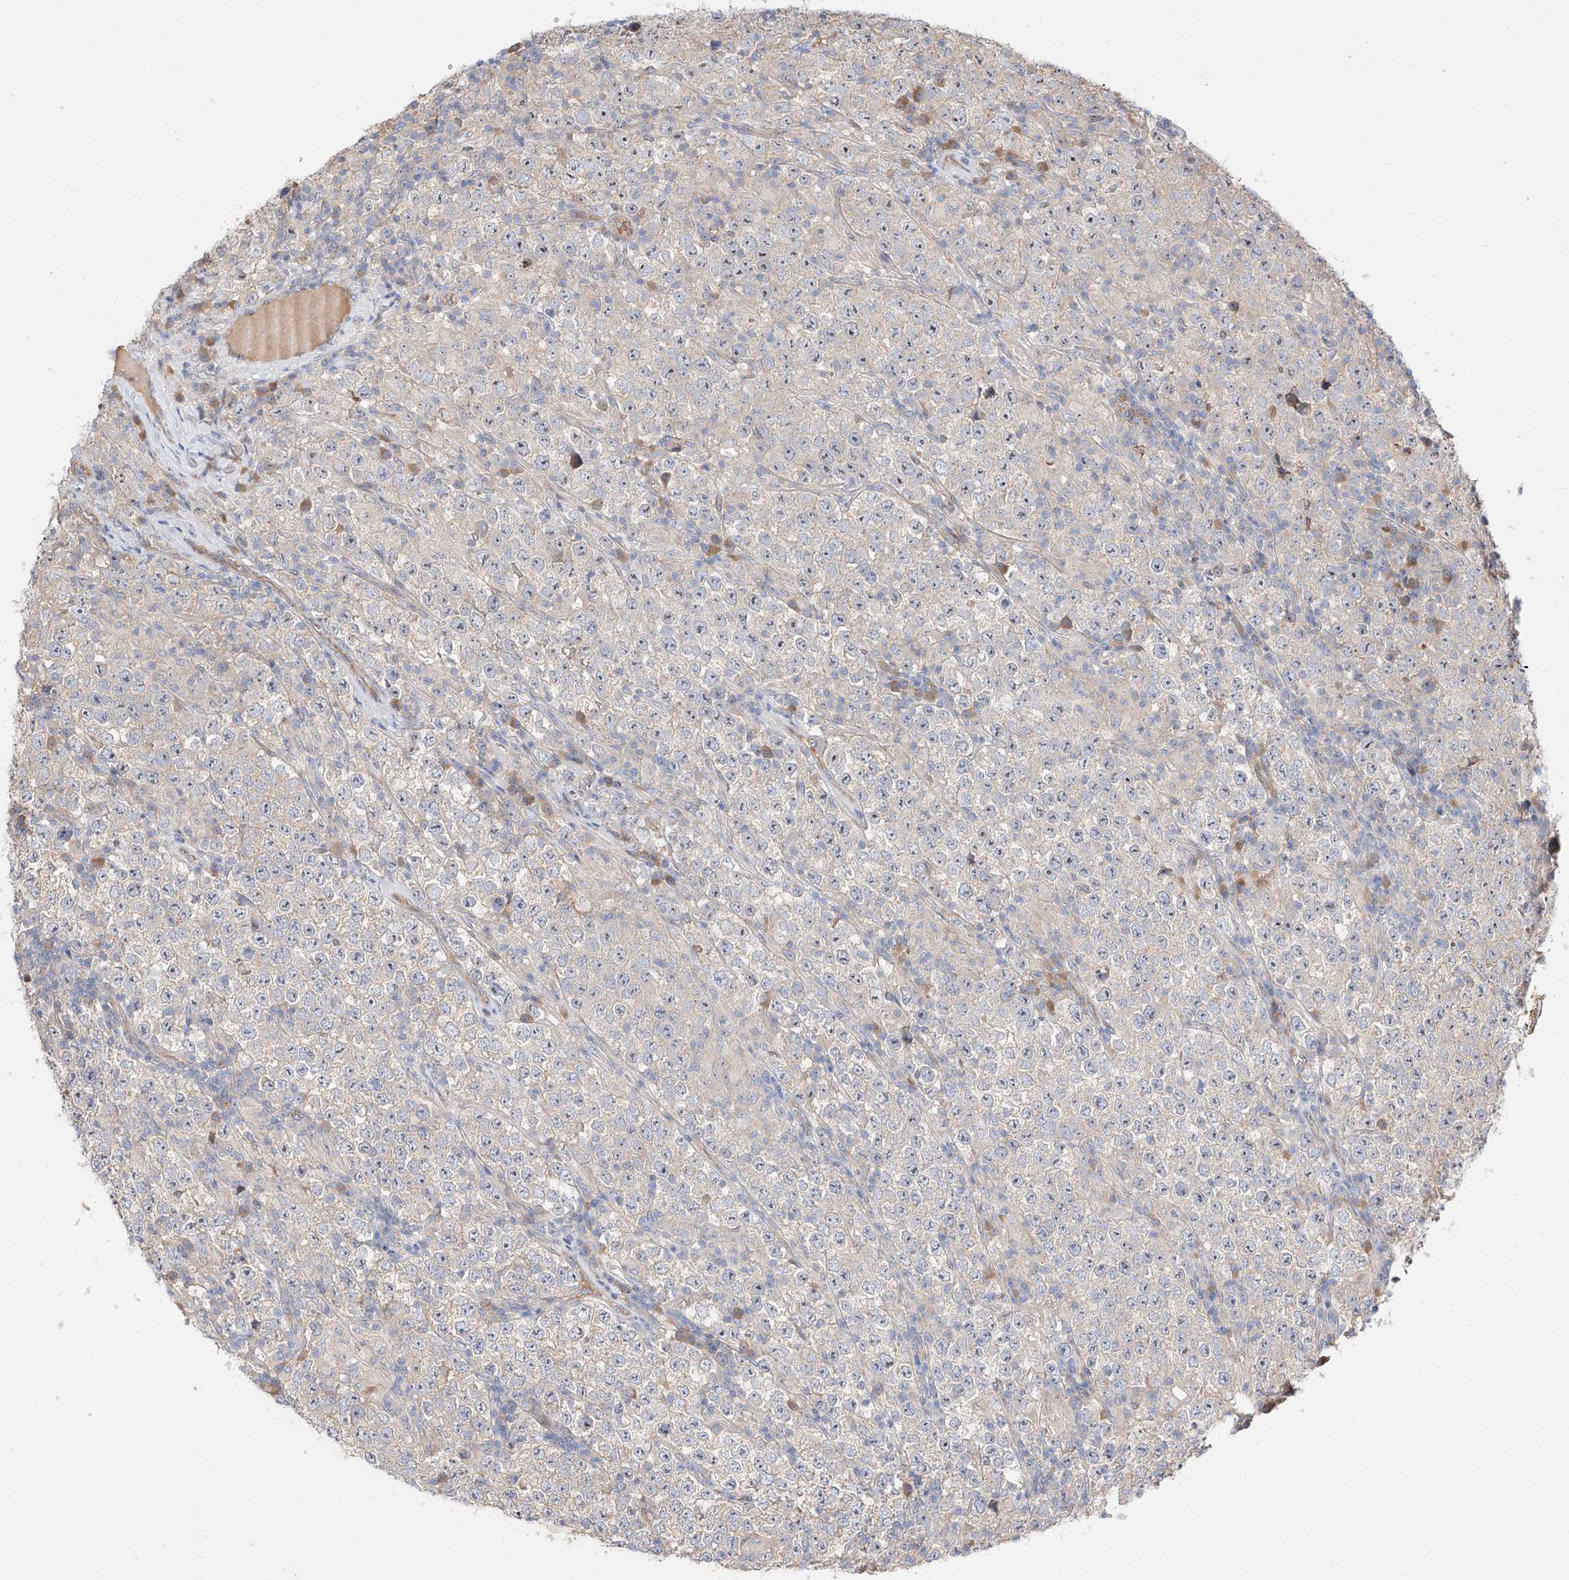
{"staining": {"intensity": "negative", "quantity": "none", "location": "none"}, "tissue": "testis cancer", "cell_type": "Tumor cells", "image_type": "cancer", "snomed": [{"axis": "morphology", "description": "Normal tissue, NOS"}, {"axis": "morphology", "description": "Urothelial carcinoma, High grade"}, {"axis": "morphology", "description": "Seminoma, NOS"}, {"axis": "morphology", "description": "Carcinoma, Embryonal, NOS"}, {"axis": "topography", "description": "Urinary bladder"}, {"axis": "topography", "description": "Testis"}], "caption": "This is an immunohistochemistry micrograph of human testis cancer. There is no positivity in tumor cells.", "gene": "DIRAS3", "patient": {"sex": "male", "age": 41}}